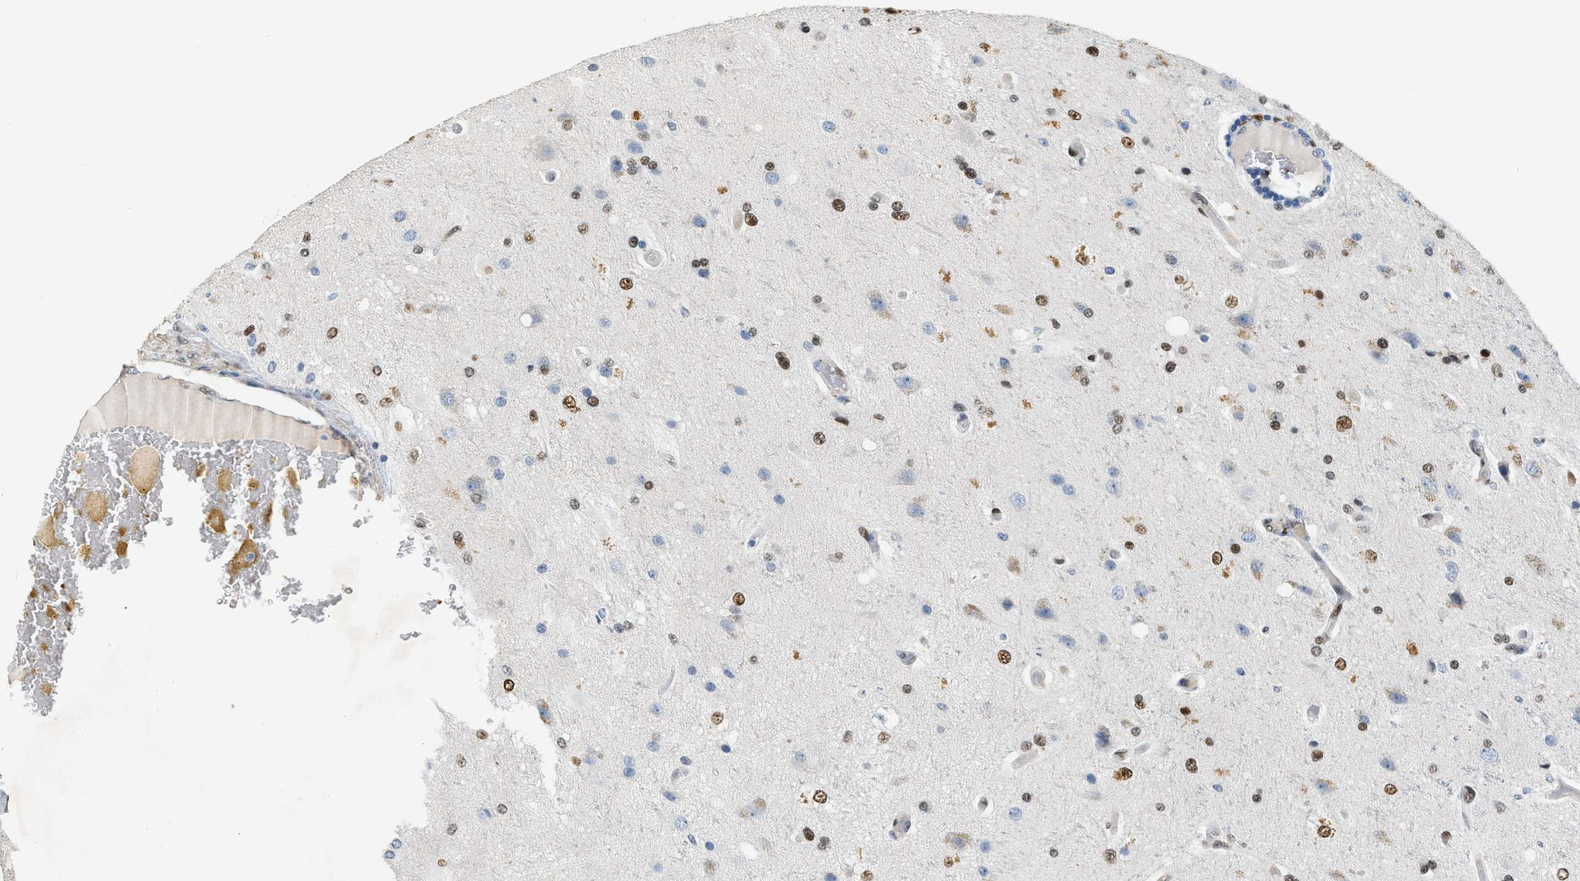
{"staining": {"intensity": "moderate", "quantity": ">75%", "location": "nuclear"}, "tissue": "glioma", "cell_type": "Tumor cells", "image_type": "cancer", "snomed": [{"axis": "morphology", "description": "Normal tissue, NOS"}, {"axis": "morphology", "description": "Glioma, malignant, High grade"}, {"axis": "topography", "description": "Cerebral cortex"}], "caption": "Human glioma stained with a brown dye reveals moderate nuclear positive expression in approximately >75% of tumor cells.", "gene": "ZBTB20", "patient": {"sex": "male", "age": 77}}